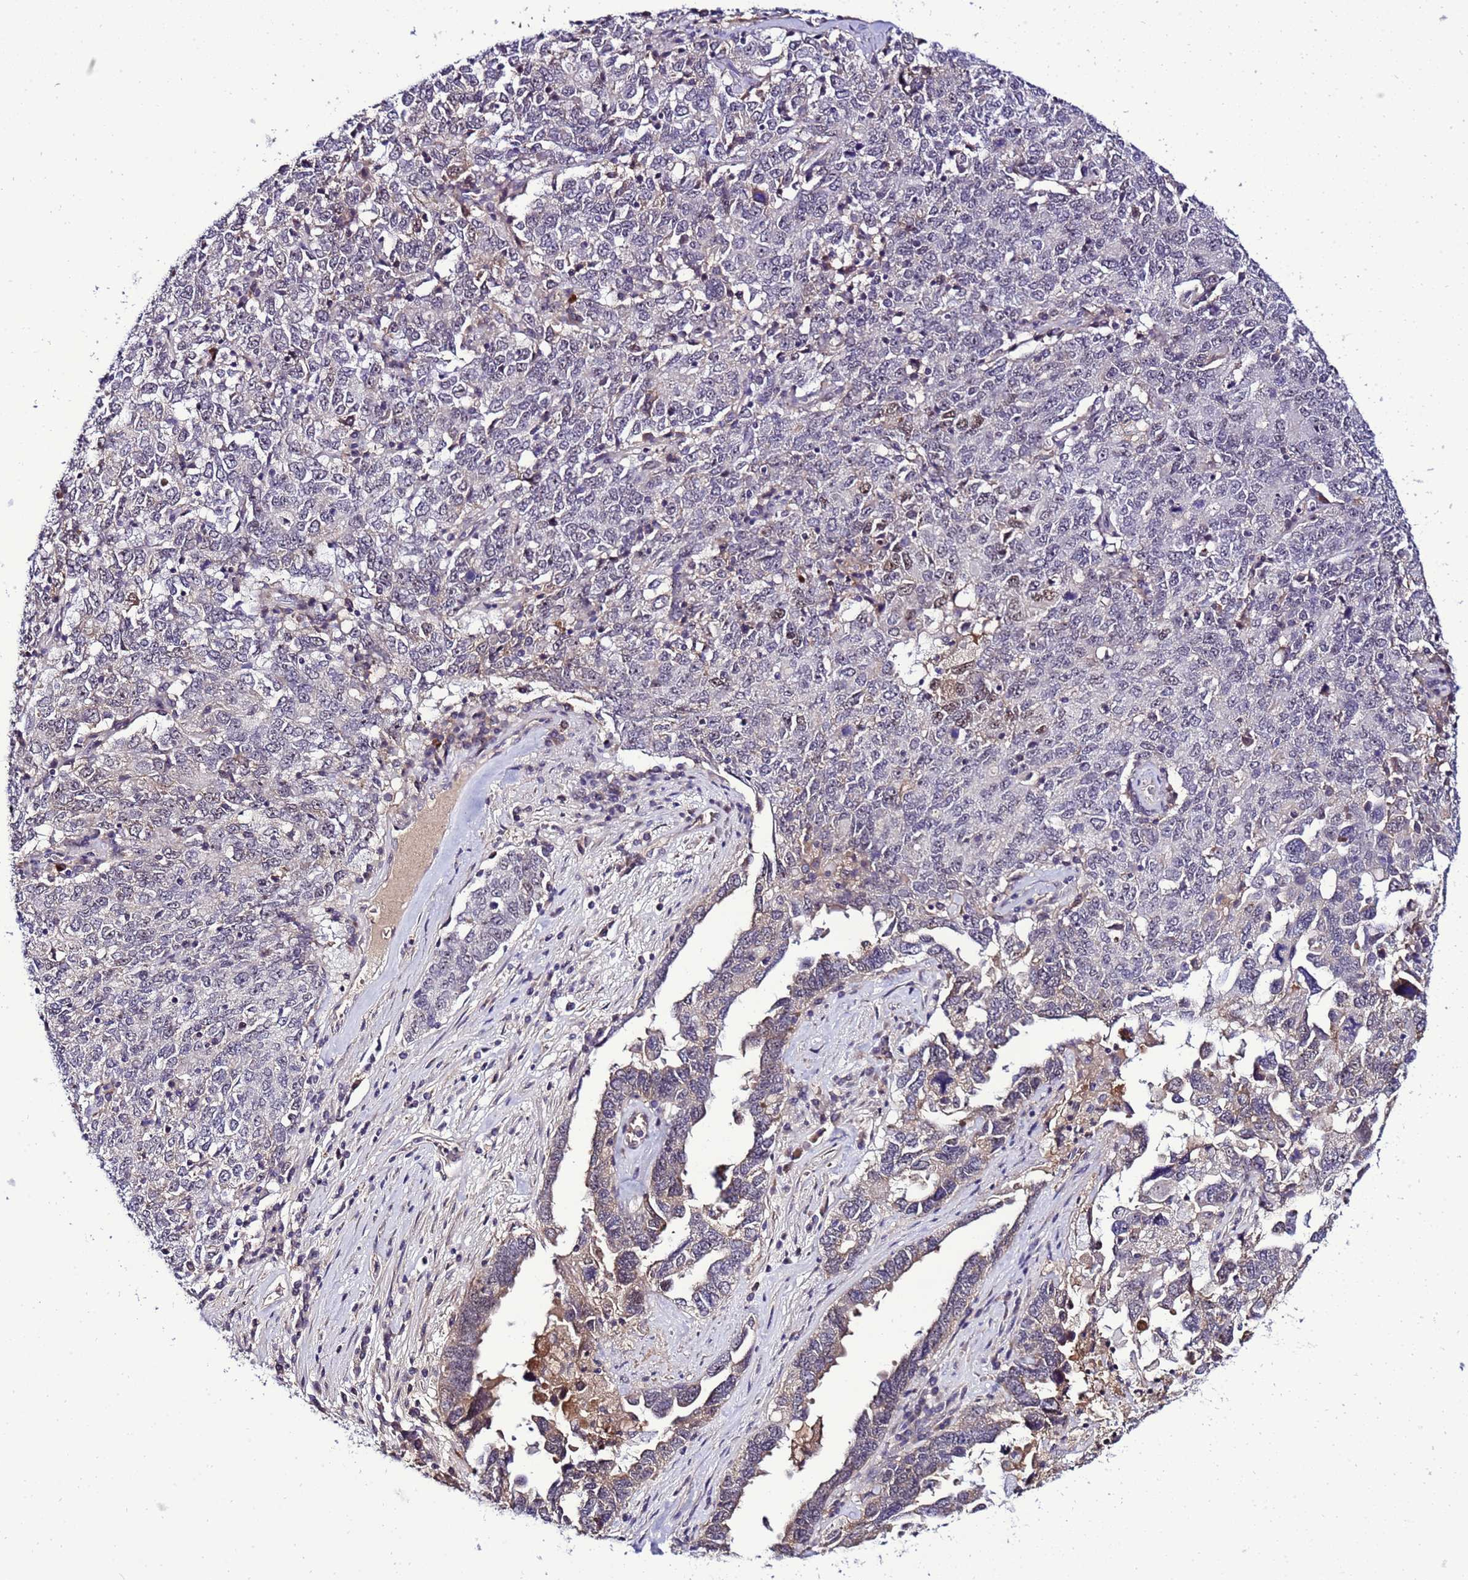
{"staining": {"intensity": "negative", "quantity": "none", "location": "none"}, "tissue": "ovarian cancer", "cell_type": "Tumor cells", "image_type": "cancer", "snomed": [{"axis": "morphology", "description": "Carcinoma, endometroid"}, {"axis": "topography", "description": "Ovary"}], "caption": "A high-resolution histopathology image shows IHC staining of ovarian cancer (endometroid carcinoma), which reveals no significant staining in tumor cells.", "gene": "C19orf47", "patient": {"sex": "female", "age": 62}}